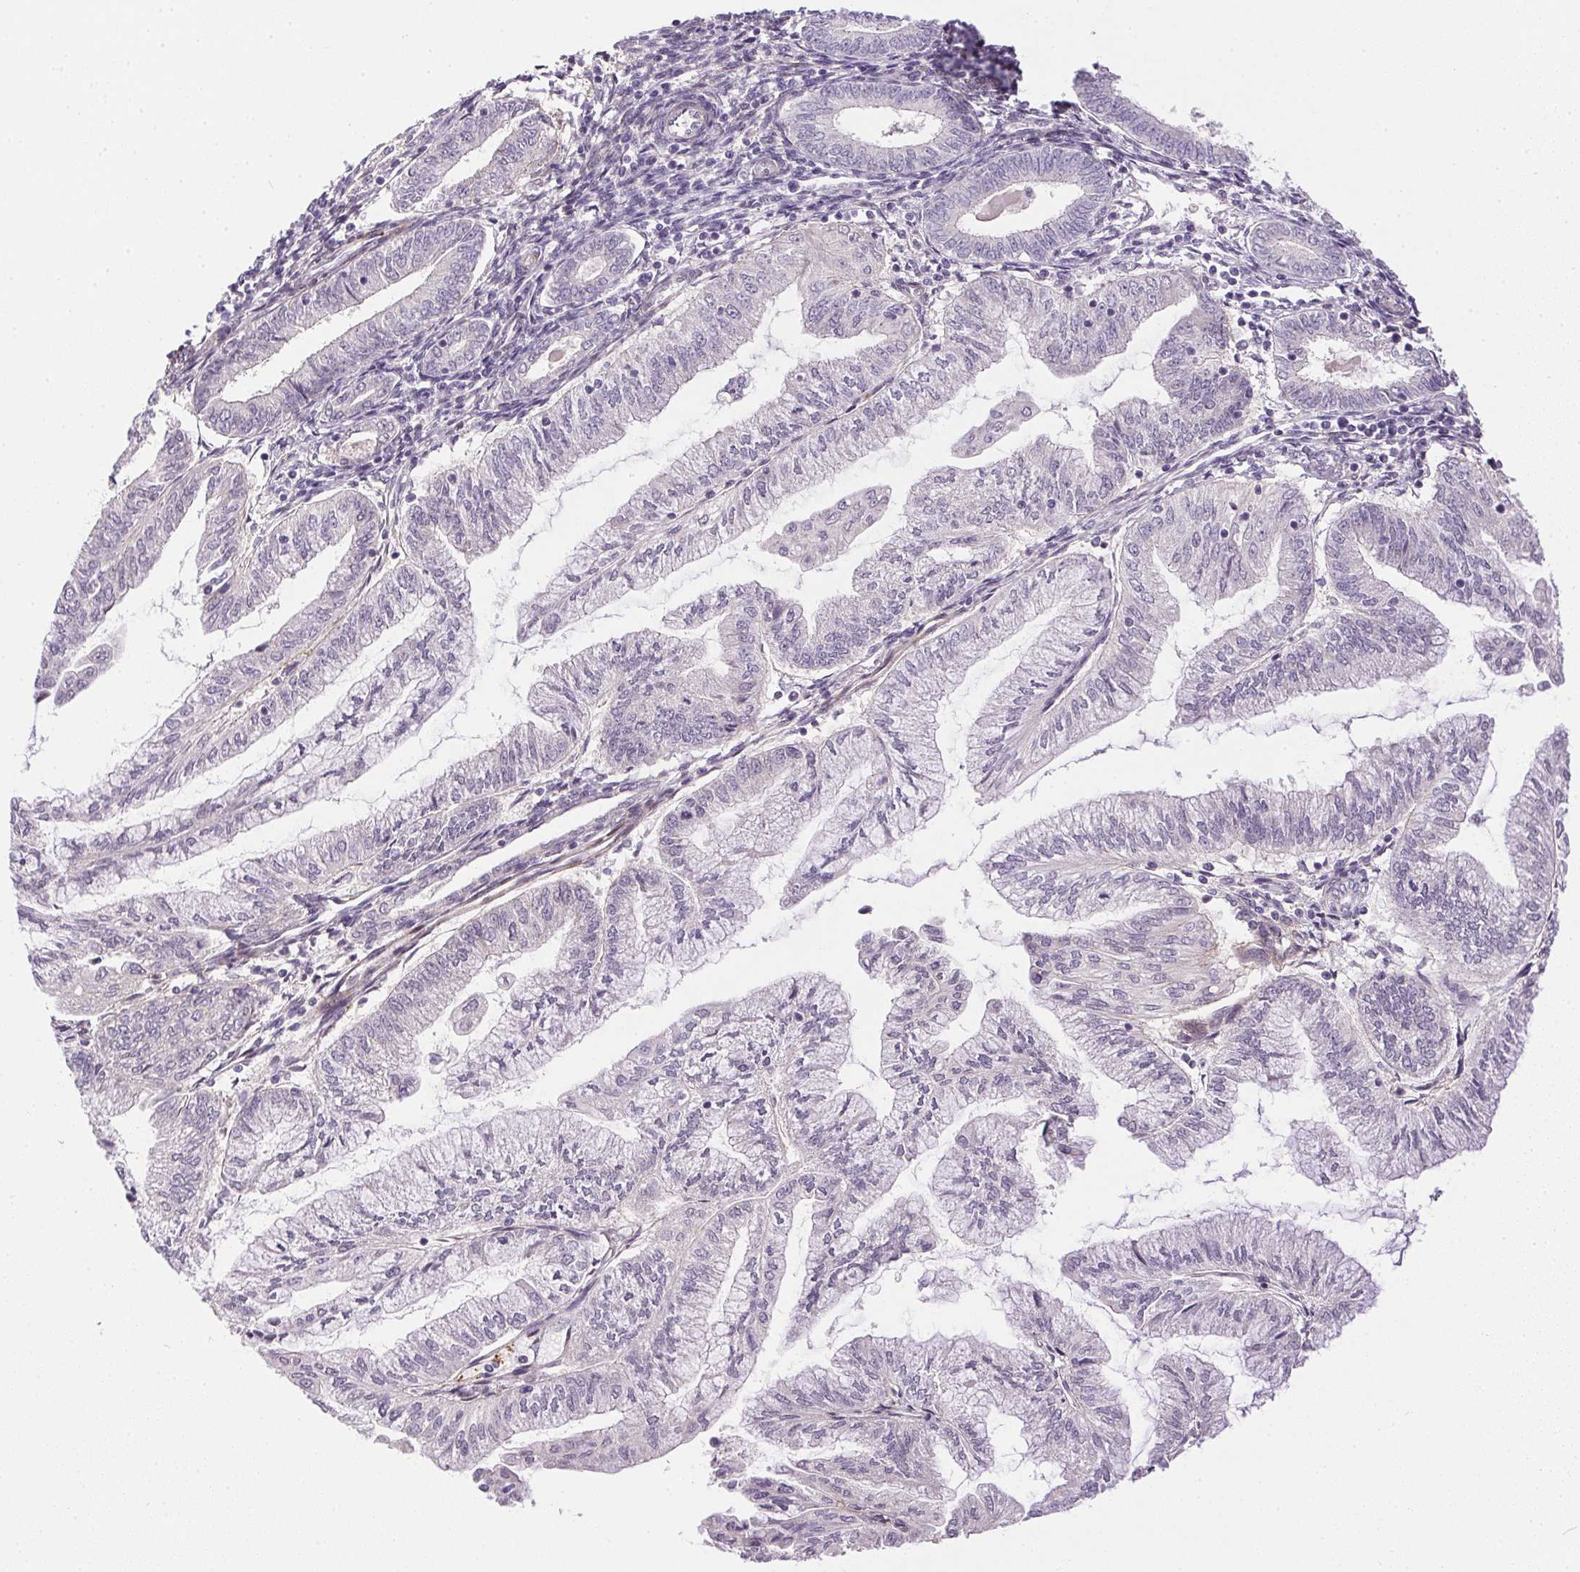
{"staining": {"intensity": "negative", "quantity": "none", "location": "none"}, "tissue": "endometrial cancer", "cell_type": "Tumor cells", "image_type": "cancer", "snomed": [{"axis": "morphology", "description": "Adenocarcinoma, NOS"}, {"axis": "topography", "description": "Endometrium"}], "caption": "A high-resolution histopathology image shows IHC staining of endometrial cancer (adenocarcinoma), which reveals no significant expression in tumor cells.", "gene": "PRL", "patient": {"sex": "female", "age": 55}}